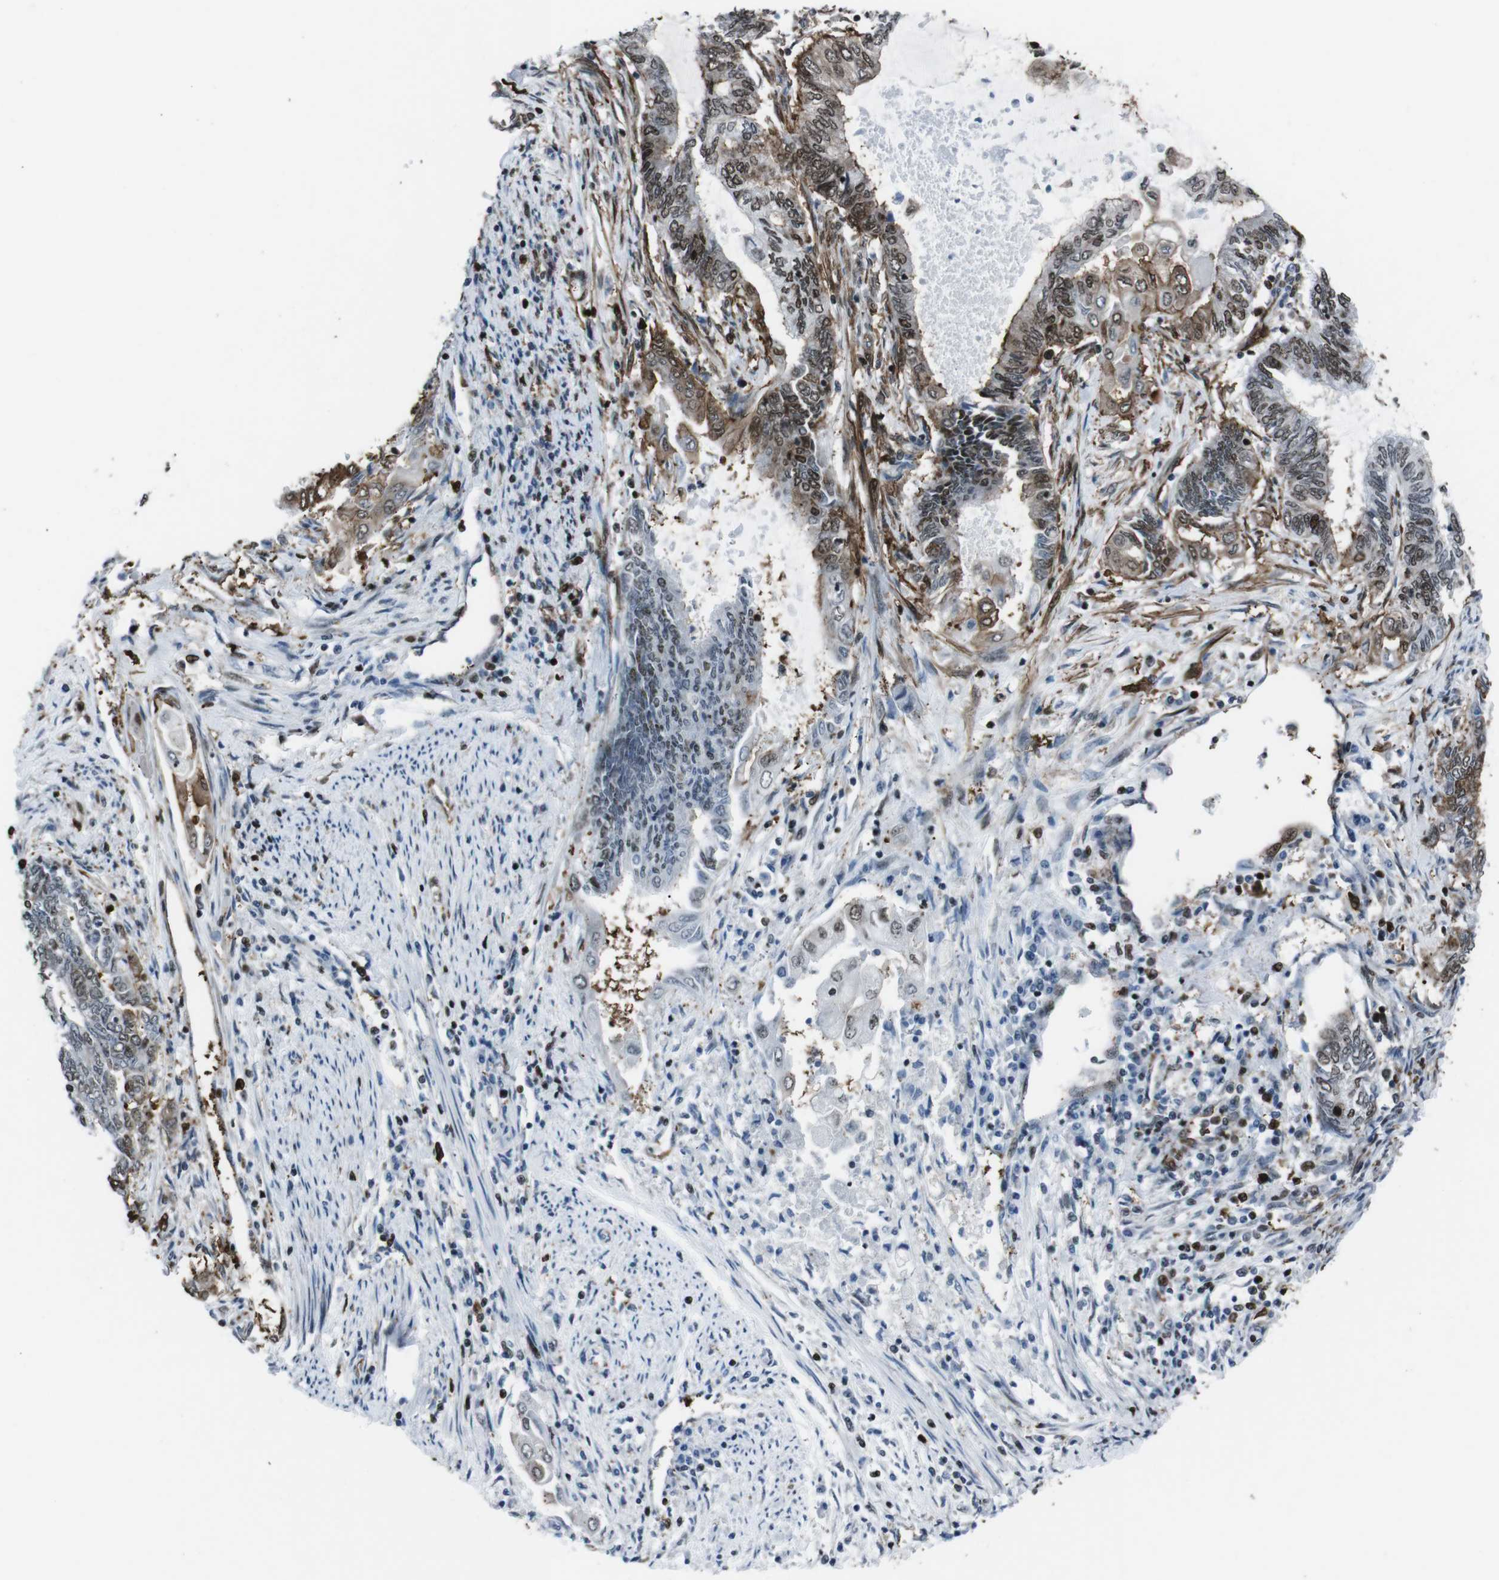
{"staining": {"intensity": "moderate", "quantity": "25%-75%", "location": "cytoplasmic/membranous,nuclear"}, "tissue": "endometrial cancer", "cell_type": "Tumor cells", "image_type": "cancer", "snomed": [{"axis": "morphology", "description": "Adenocarcinoma, NOS"}, {"axis": "topography", "description": "Uterus"}, {"axis": "topography", "description": "Endometrium"}], "caption": "Adenocarcinoma (endometrial) stained for a protein demonstrates moderate cytoplasmic/membranous and nuclear positivity in tumor cells. (Brightfield microscopy of DAB IHC at high magnification).", "gene": "HNRNPU", "patient": {"sex": "female", "age": 70}}